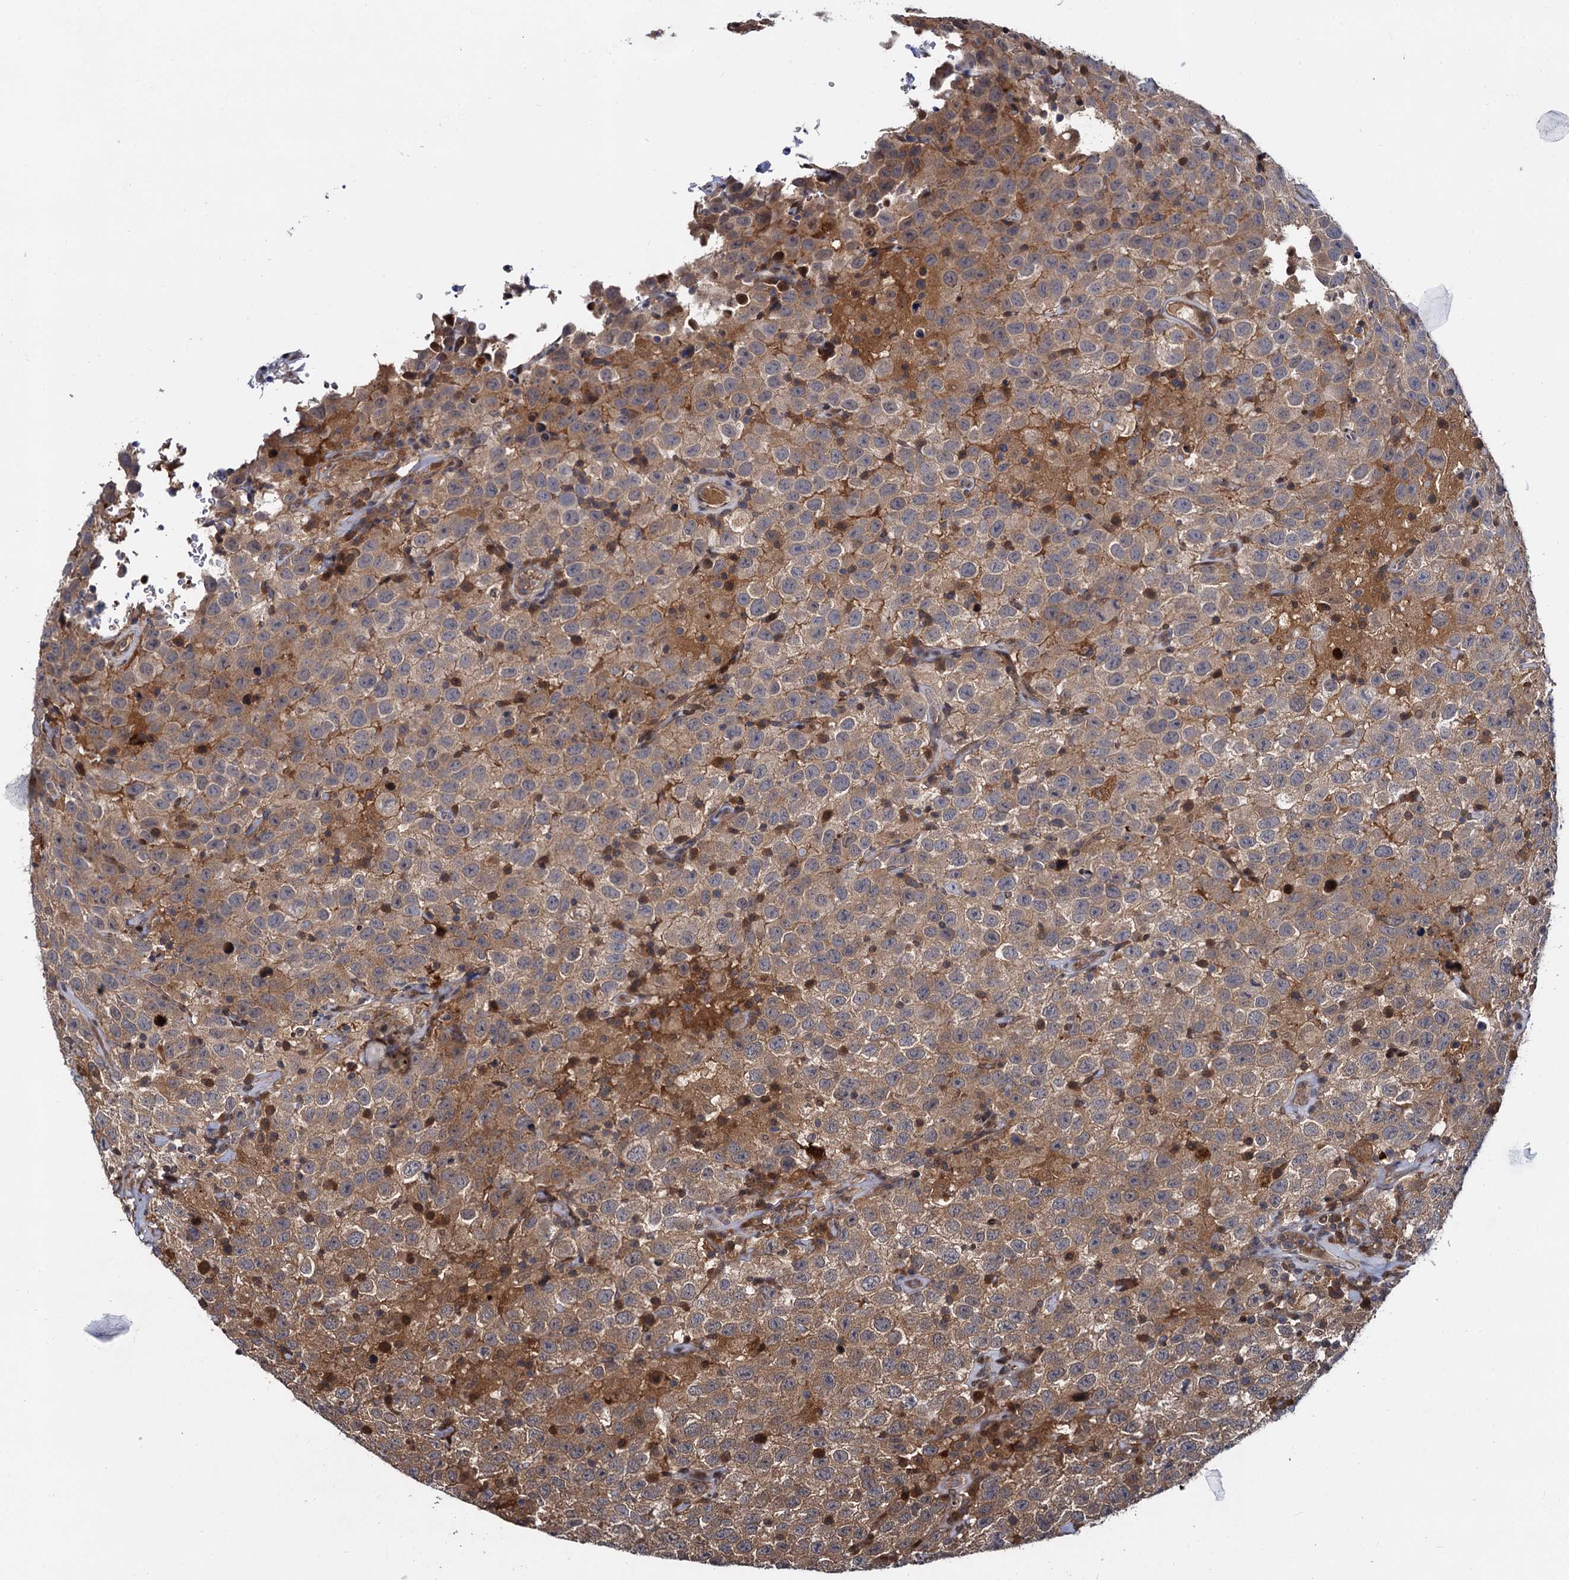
{"staining": {"intensity": "moderate", "quantity": ">75%", "location": "cytoplasmic/membranous"}, "tissue": "testis cancer", "cell_type": "Tumor cells", "image_type": "cancer", "snomed": [{"axis": "morphology", "description": "Seminoma, NOS"}, {"axis": "topography", "description": "Testis"}], "caption": "Human seminoma (testis) stained for a protein (brown) demonstrates moderate cytoplasmic/membranous positive positivity in approximately >75% of tumor cells.", "gene": "SELENOP", "patient": {"sex": "male", "age": 41}}